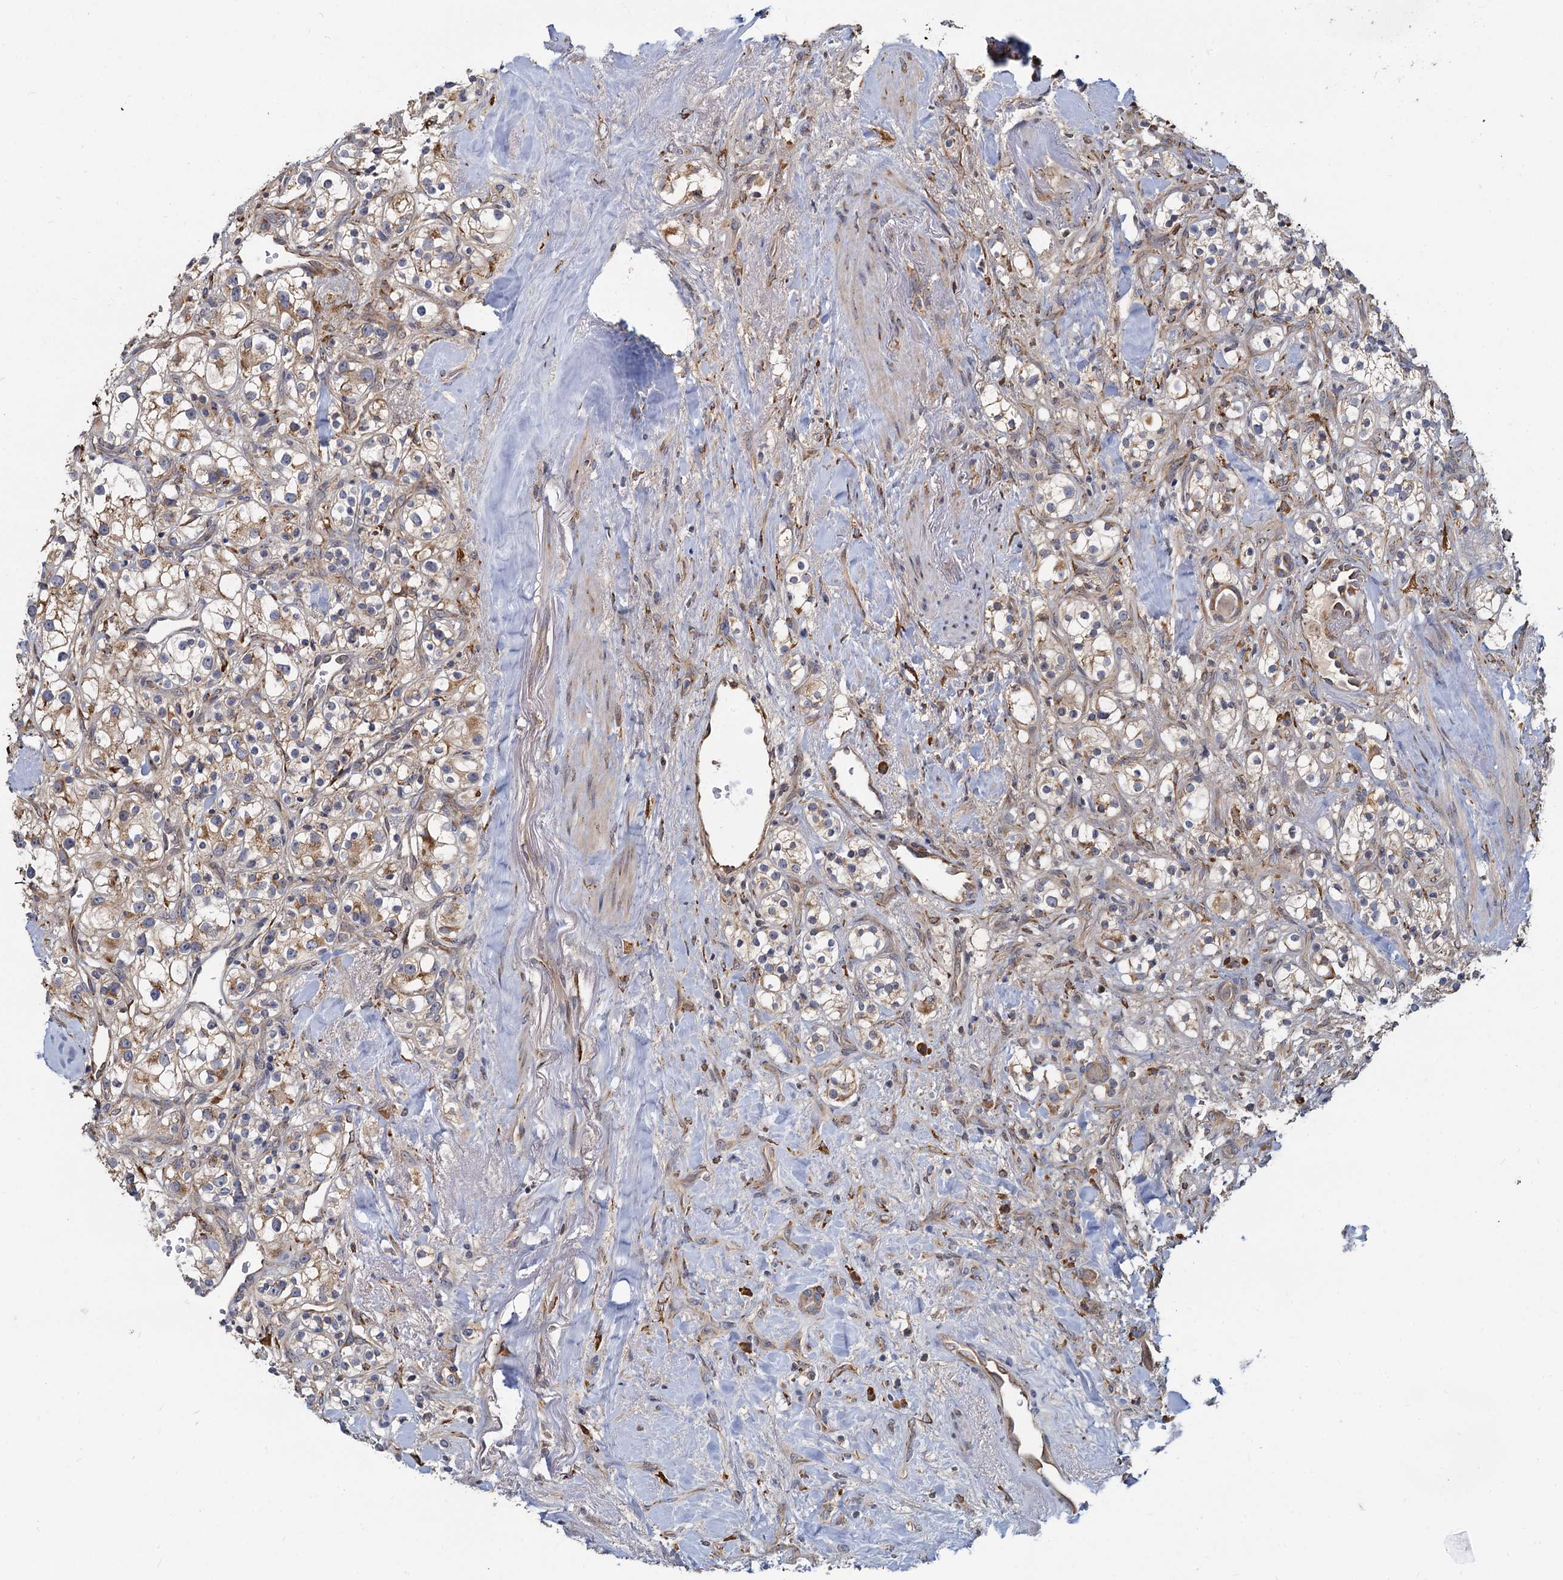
{"staining": {"intensity": "weak", "quantity": ">75%", "location": "cytoplasmic/membranous"}, "tissue": "renal cancer", "cell_type": "Tumor cells", "image_type": "cancer", "snomed": [{"axis": "morphology", "description": "Adenocarcinoma, NOS"}, {"axis": "topography", "description": "Kidney"}], "caption": "IHC (DAB) staining of renal adenocarcinoma shows weak cytoplasmic/membranous protein positivity in approximately >75% of tumor cells.", "gene": "LRRC51", "patient": {"sex": "male", "age": 77}}